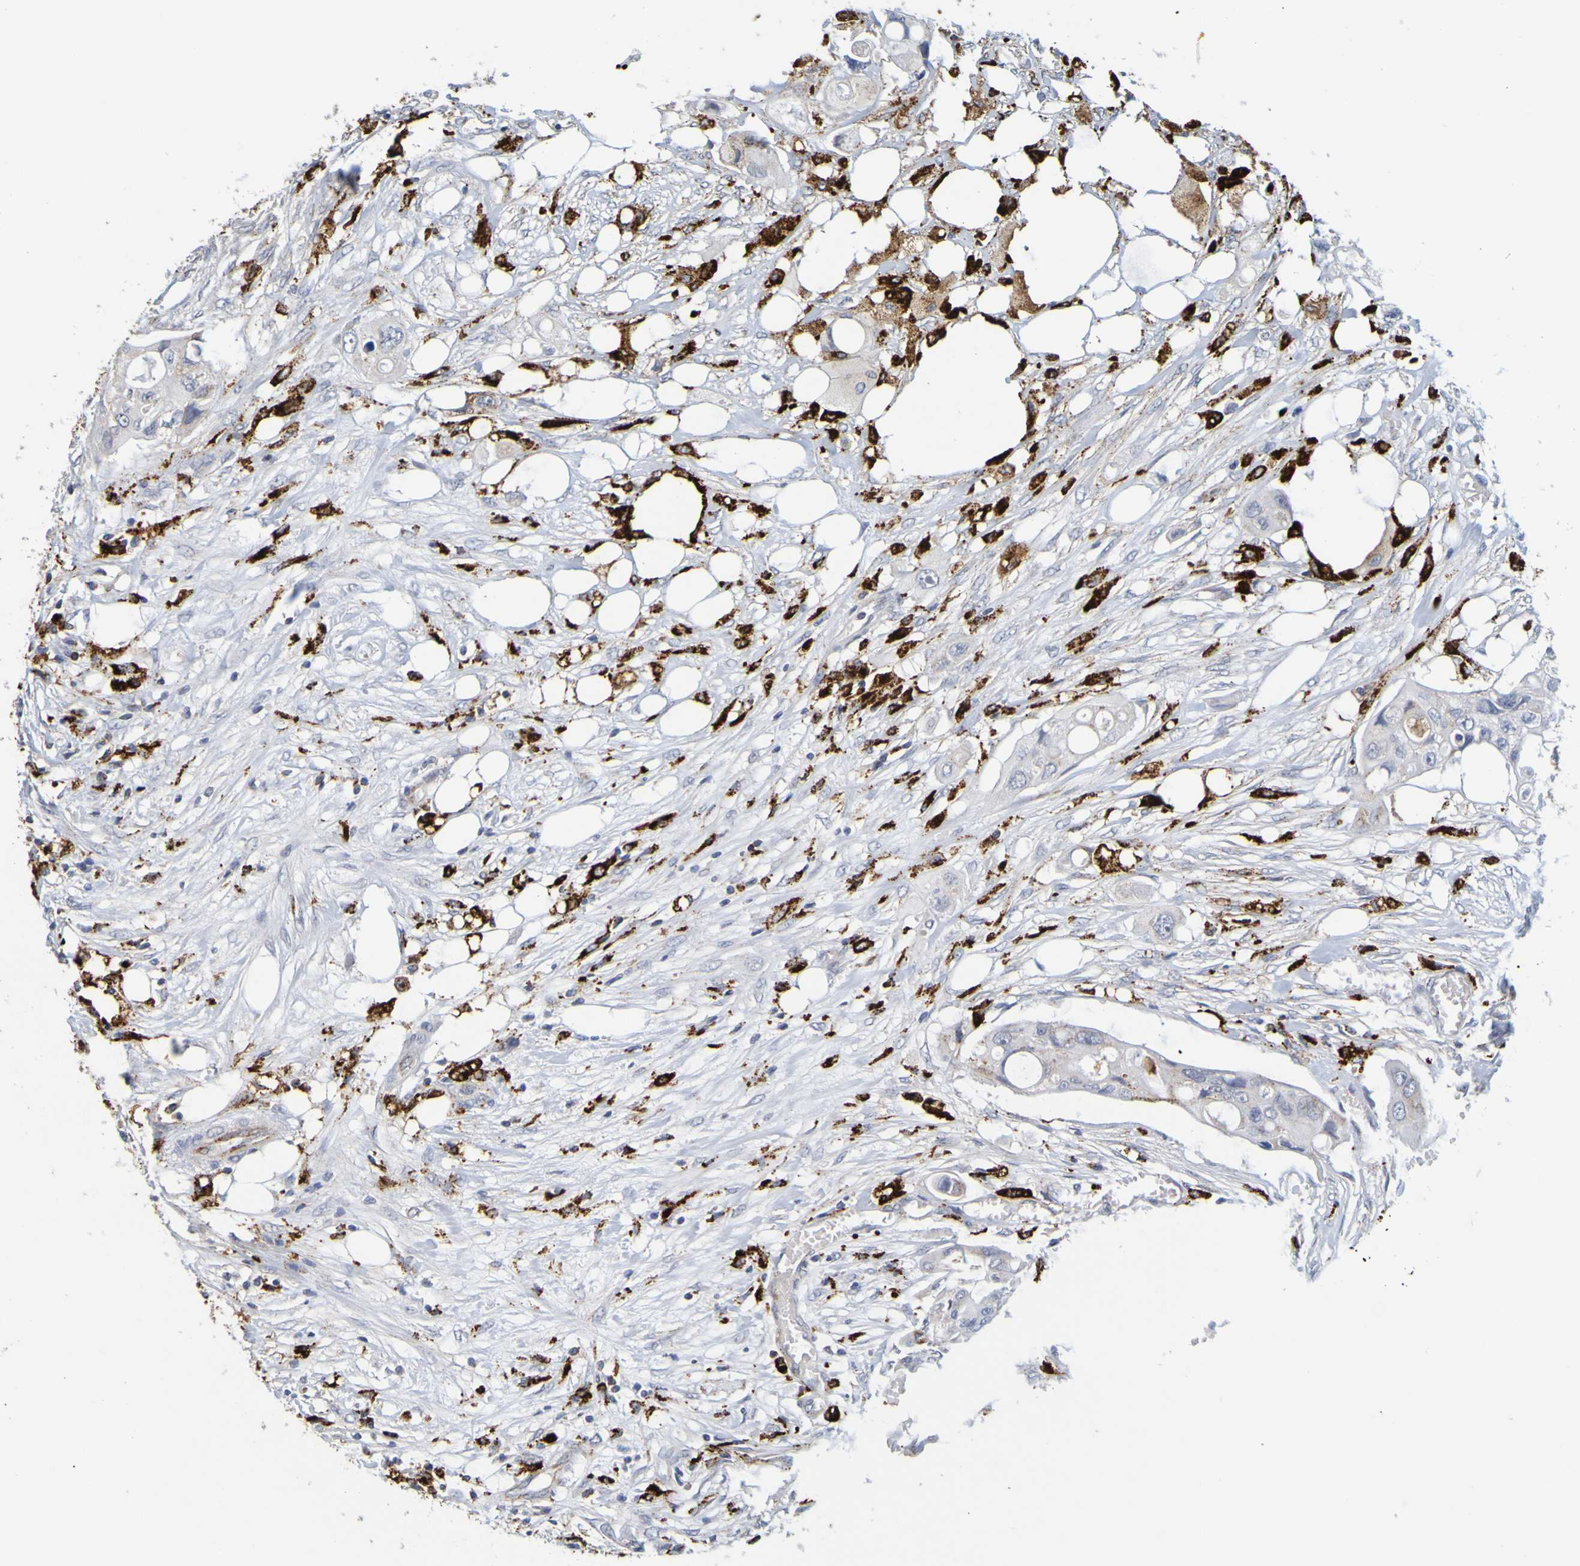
{"staining": {"intensity": "weak", "quantity": "<25%", "location": "cytoplasmic/membranous"}, "tissue": "colorectal cancer", "cell_type": "Tumor cells", "image_type": "cancer", "snomed": [{"axis": "morphology", "description": "Adenocarcinoma, NOS"}, {"axis": "topography", "description": "Colon"}], "caption": "IHC histopathology image of neoplastic tissue: human adenocarcinoma (colorectal) stained with DAB (3,3'-diaminobenzidine) exhibits no significant protein positivity in tumor cells.", "gene": "TPH1", "patient": {"sex": "female", "age": 57}}